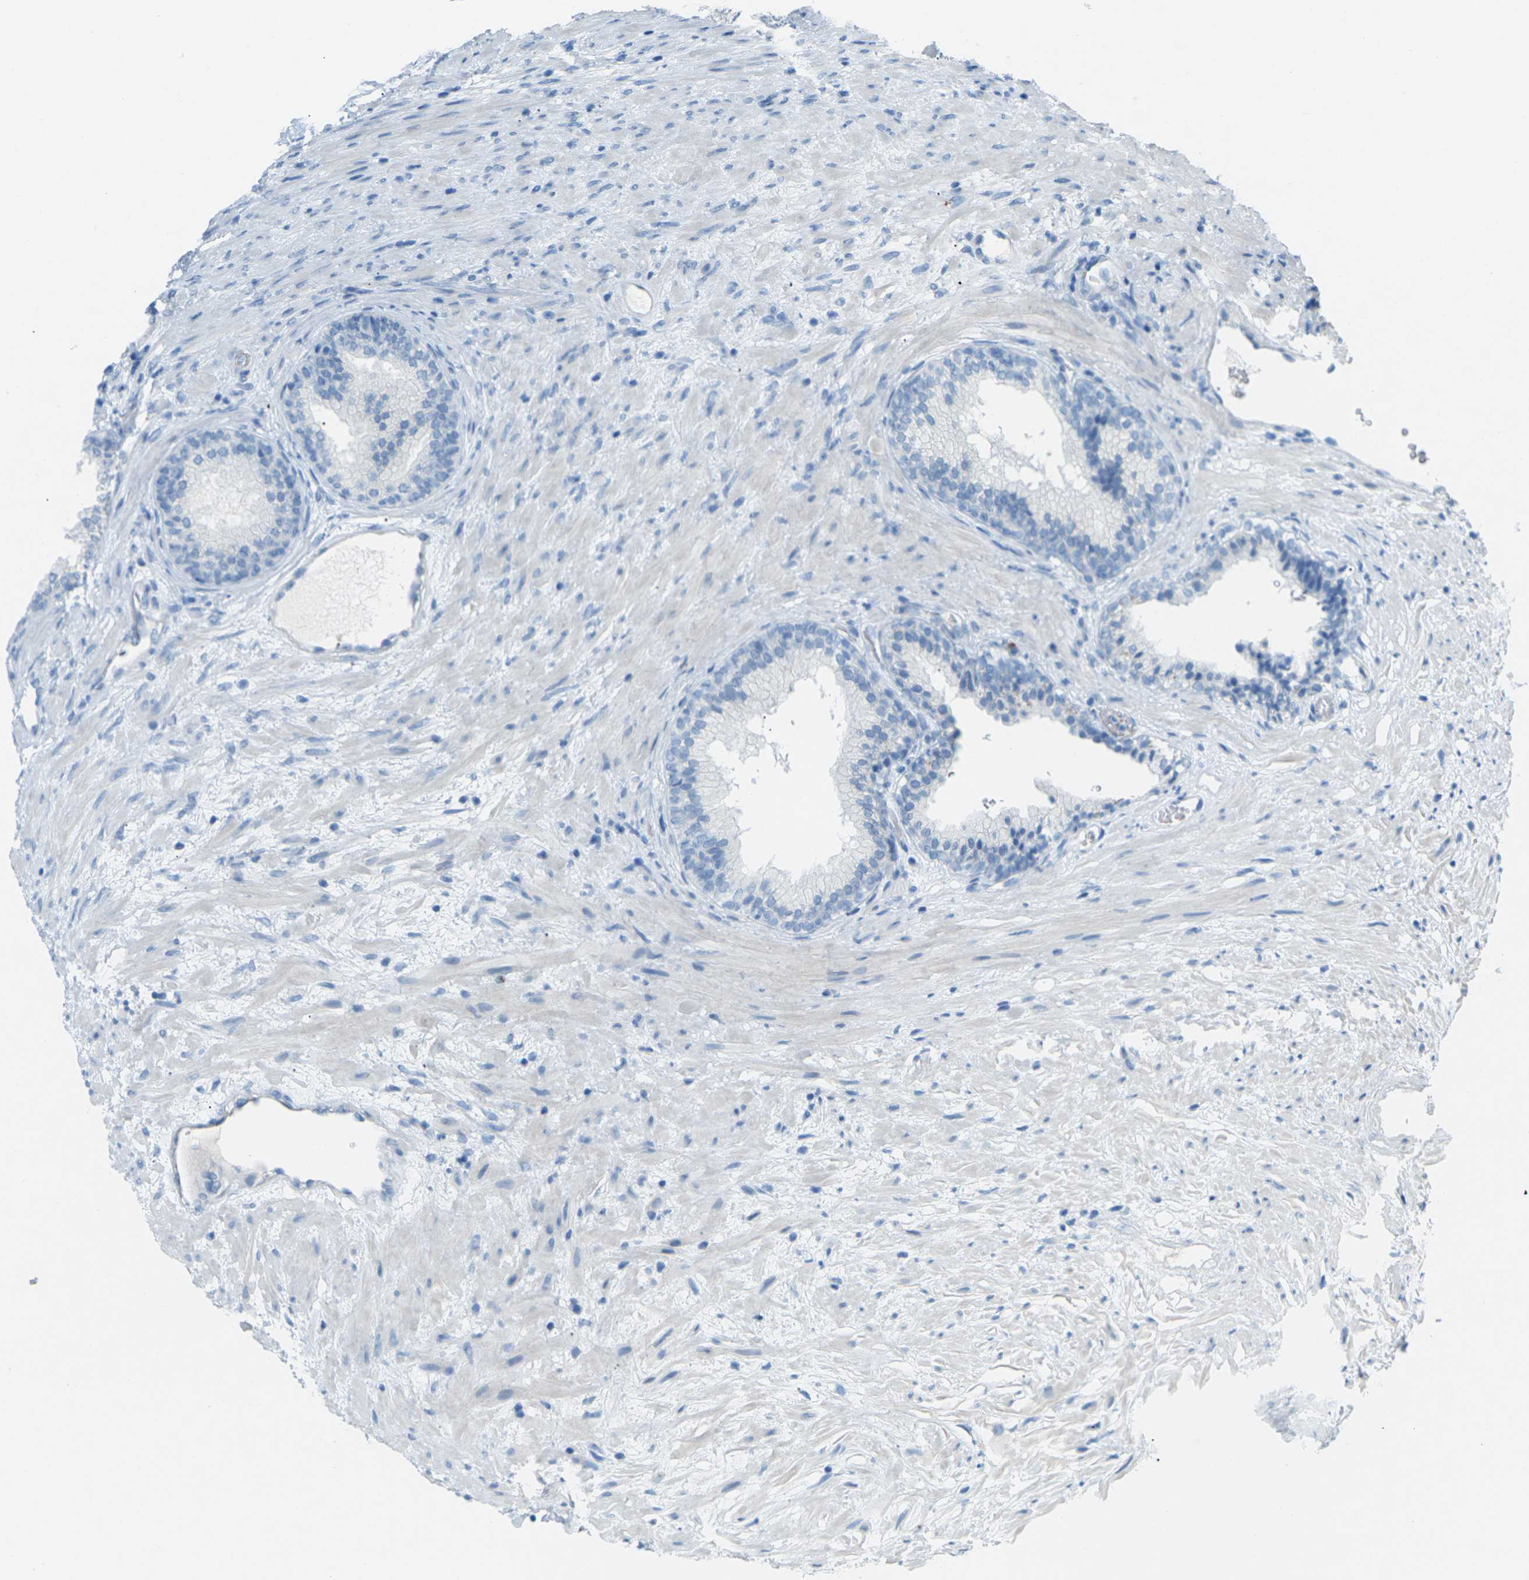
{"staining": {"intensity": "negative", "quantity": "none", "location": "none"}, "tissue": "prostate", "cell_type": "Glandular cells", "image_type": "normal", "snomed": [{"axis": "morphology", "description": "Normal tissue, NOS"}, {"axis": "topography", "description": "Prostate"}], "caption": "A high-resolution histopathology image shows immunohistochemistry staining of benign prostate, which reveals no significant positivity in glandular cells.", "gene": "CDH16", "patient": {"sex": "male", "age": 76}}